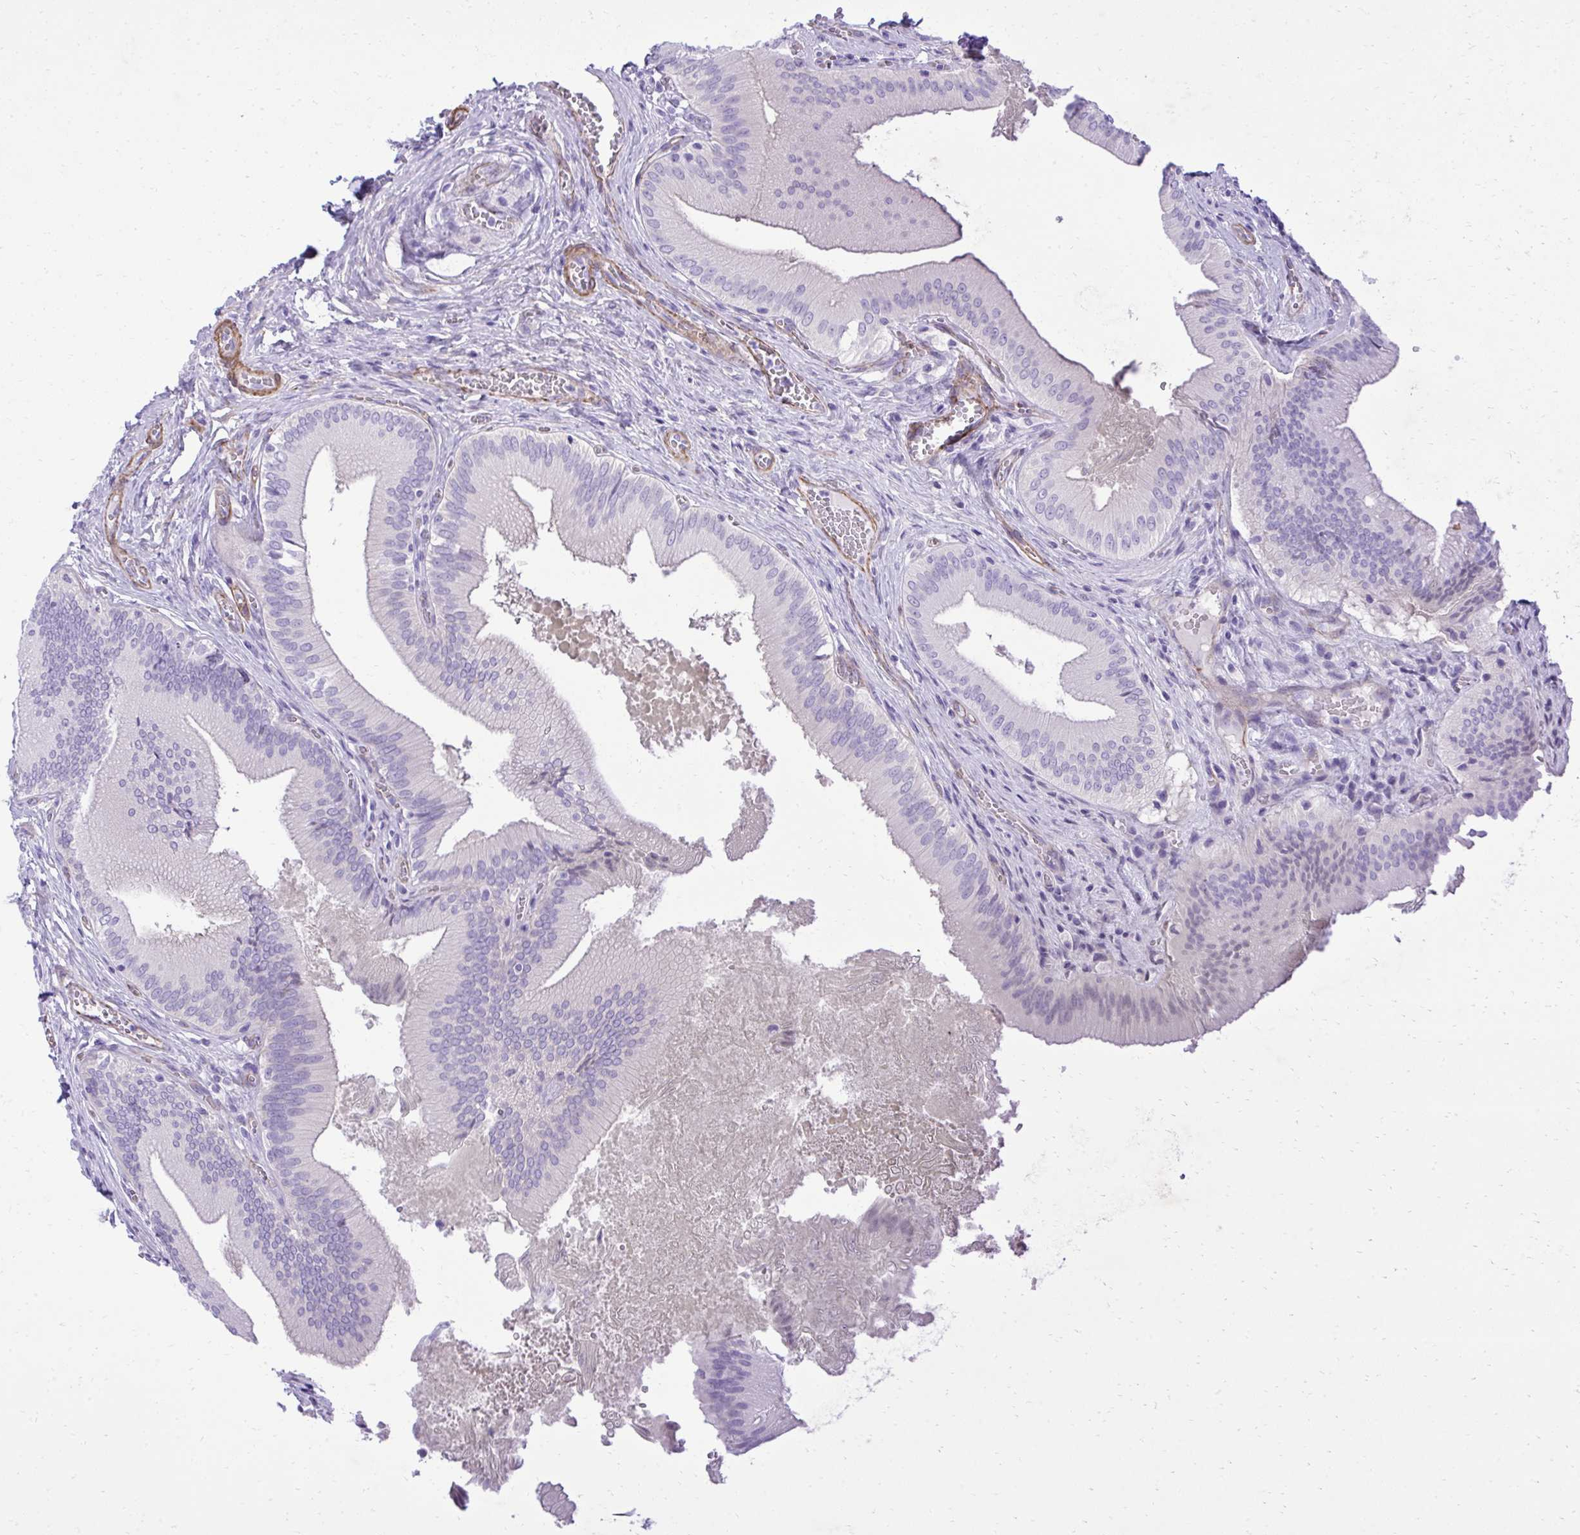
{"staining": {"intensity": "negative", "quantity": "none", "location": "none"}, "tissue": "gallbladder", "cell_type": "Glandular cells", "image_type": "normal", "snomed": [{"axis": "morphology", "description": "Normal tissue, NOS"}, {"axis": "topography", "description": "Gallbladder"}], "caption": "A high-resolution photomicrograph shows IHC staining of unremarkable gallbladder, which demonstrates no significant positivity in glandular cells. (Stains: DAB immunohistochemistry with hematoxylin counter stain, Microscopy: brightfield microscopy at high magnification).", "gene": "PITPNM3", "patient": {"sex": "male", "age": 17}}